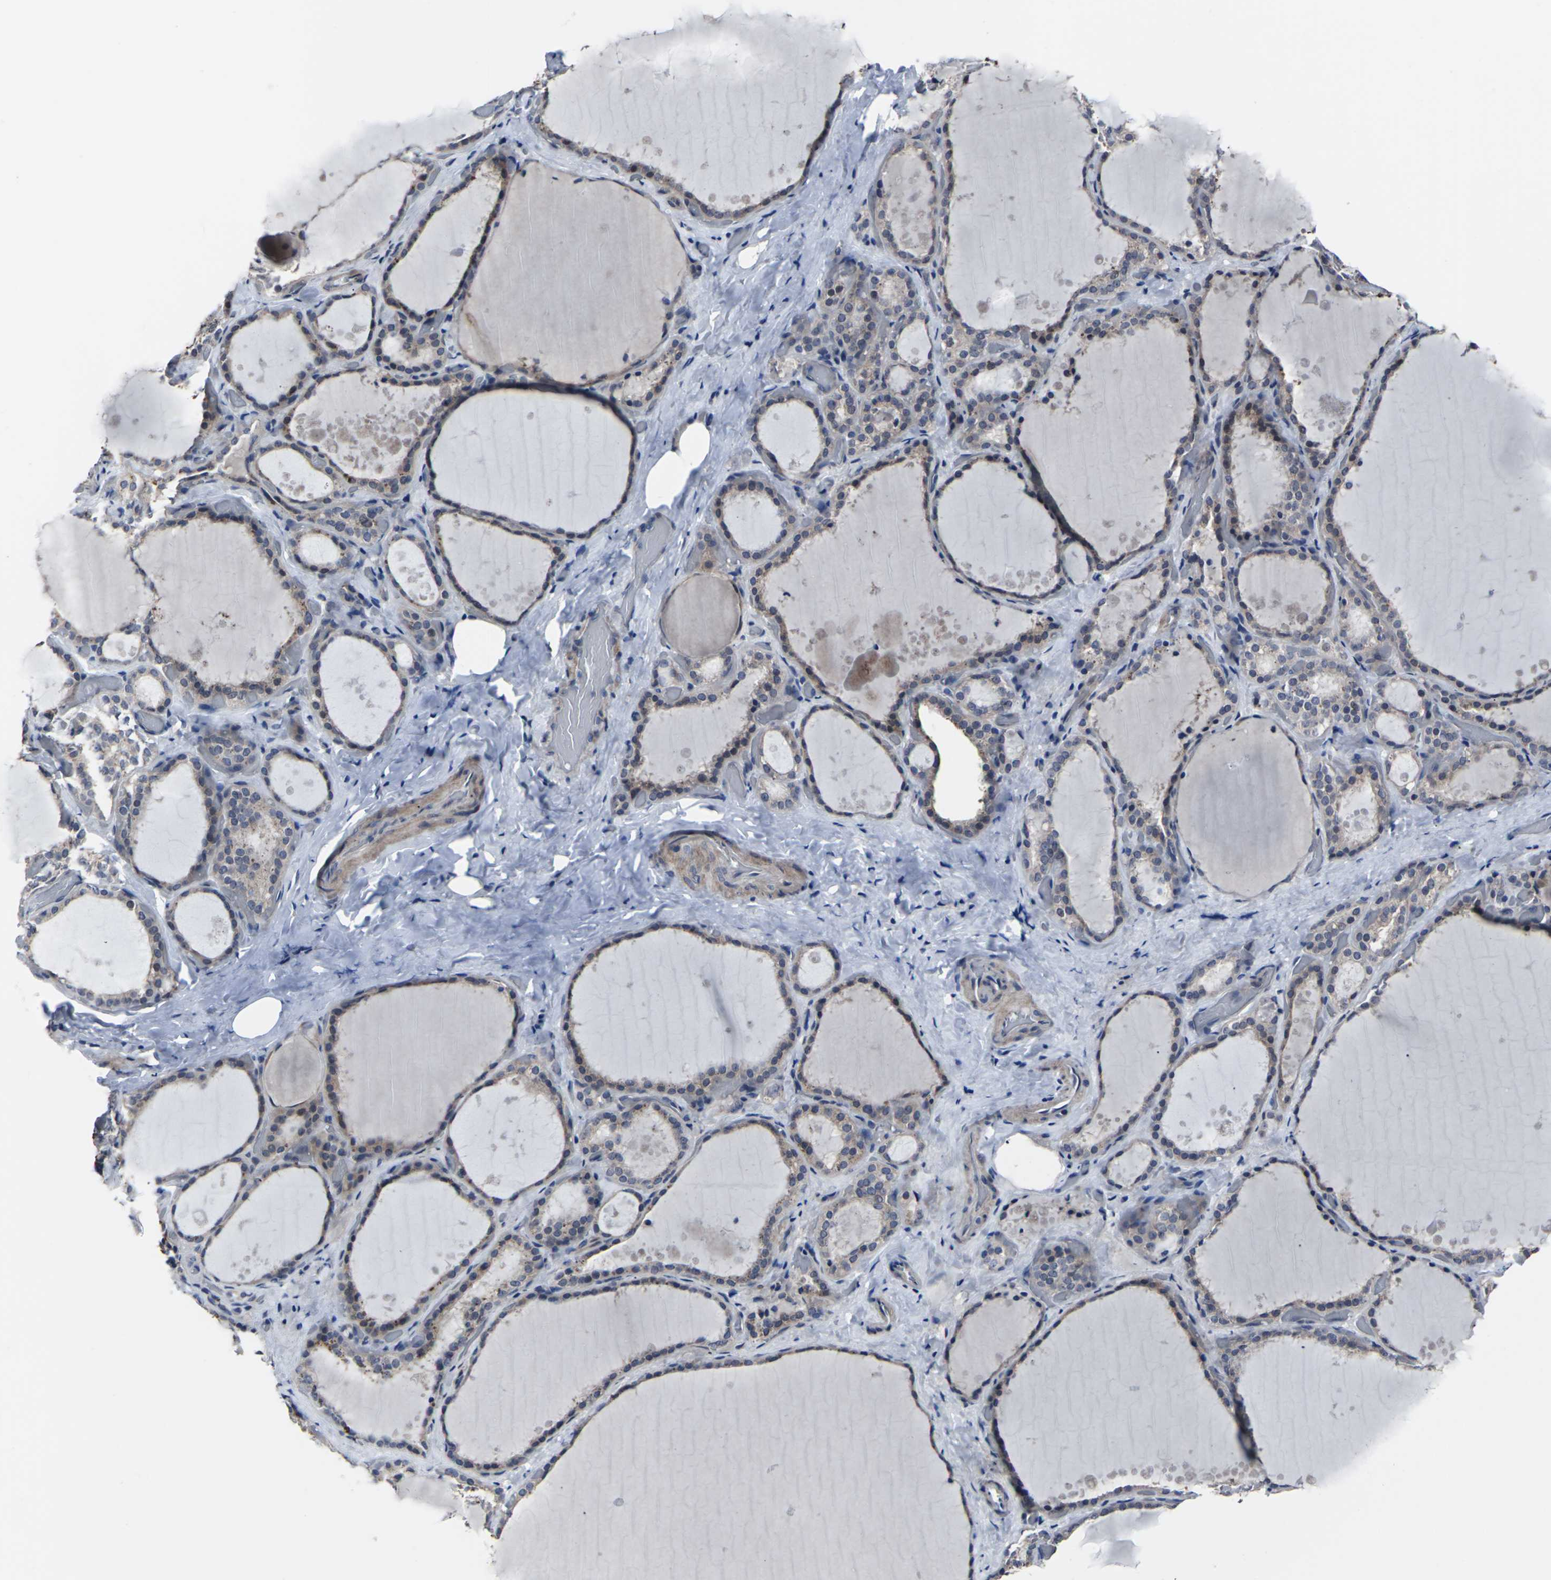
{"staining": {"intensity": "weak", "quantity": "25%-75%", "location": "cytoplasmic/membranous"}, "tissue": "thyroid gland", "cell_type": "Glandular cells", "image_type": "normal", "snomed": [{"axis": "morphology", "description": "Normal tissue, NOS"}, {"axis": "topography", "description": "Thyroid gland"}], "caption": "DAB immunohistochemical staining of unremarkable human thyroid gland demonstrates weak cytoplasmic/membranous protein expression in about 25%-75% of glandular cells. The staining was performed using DAB to visualize the protein expression in brown, while the nuclei were stained in blue with hematoxylin (Magnification: 20x).", "gene": "MSANTD4", "patient": {"sex": "female", "age": 44}}